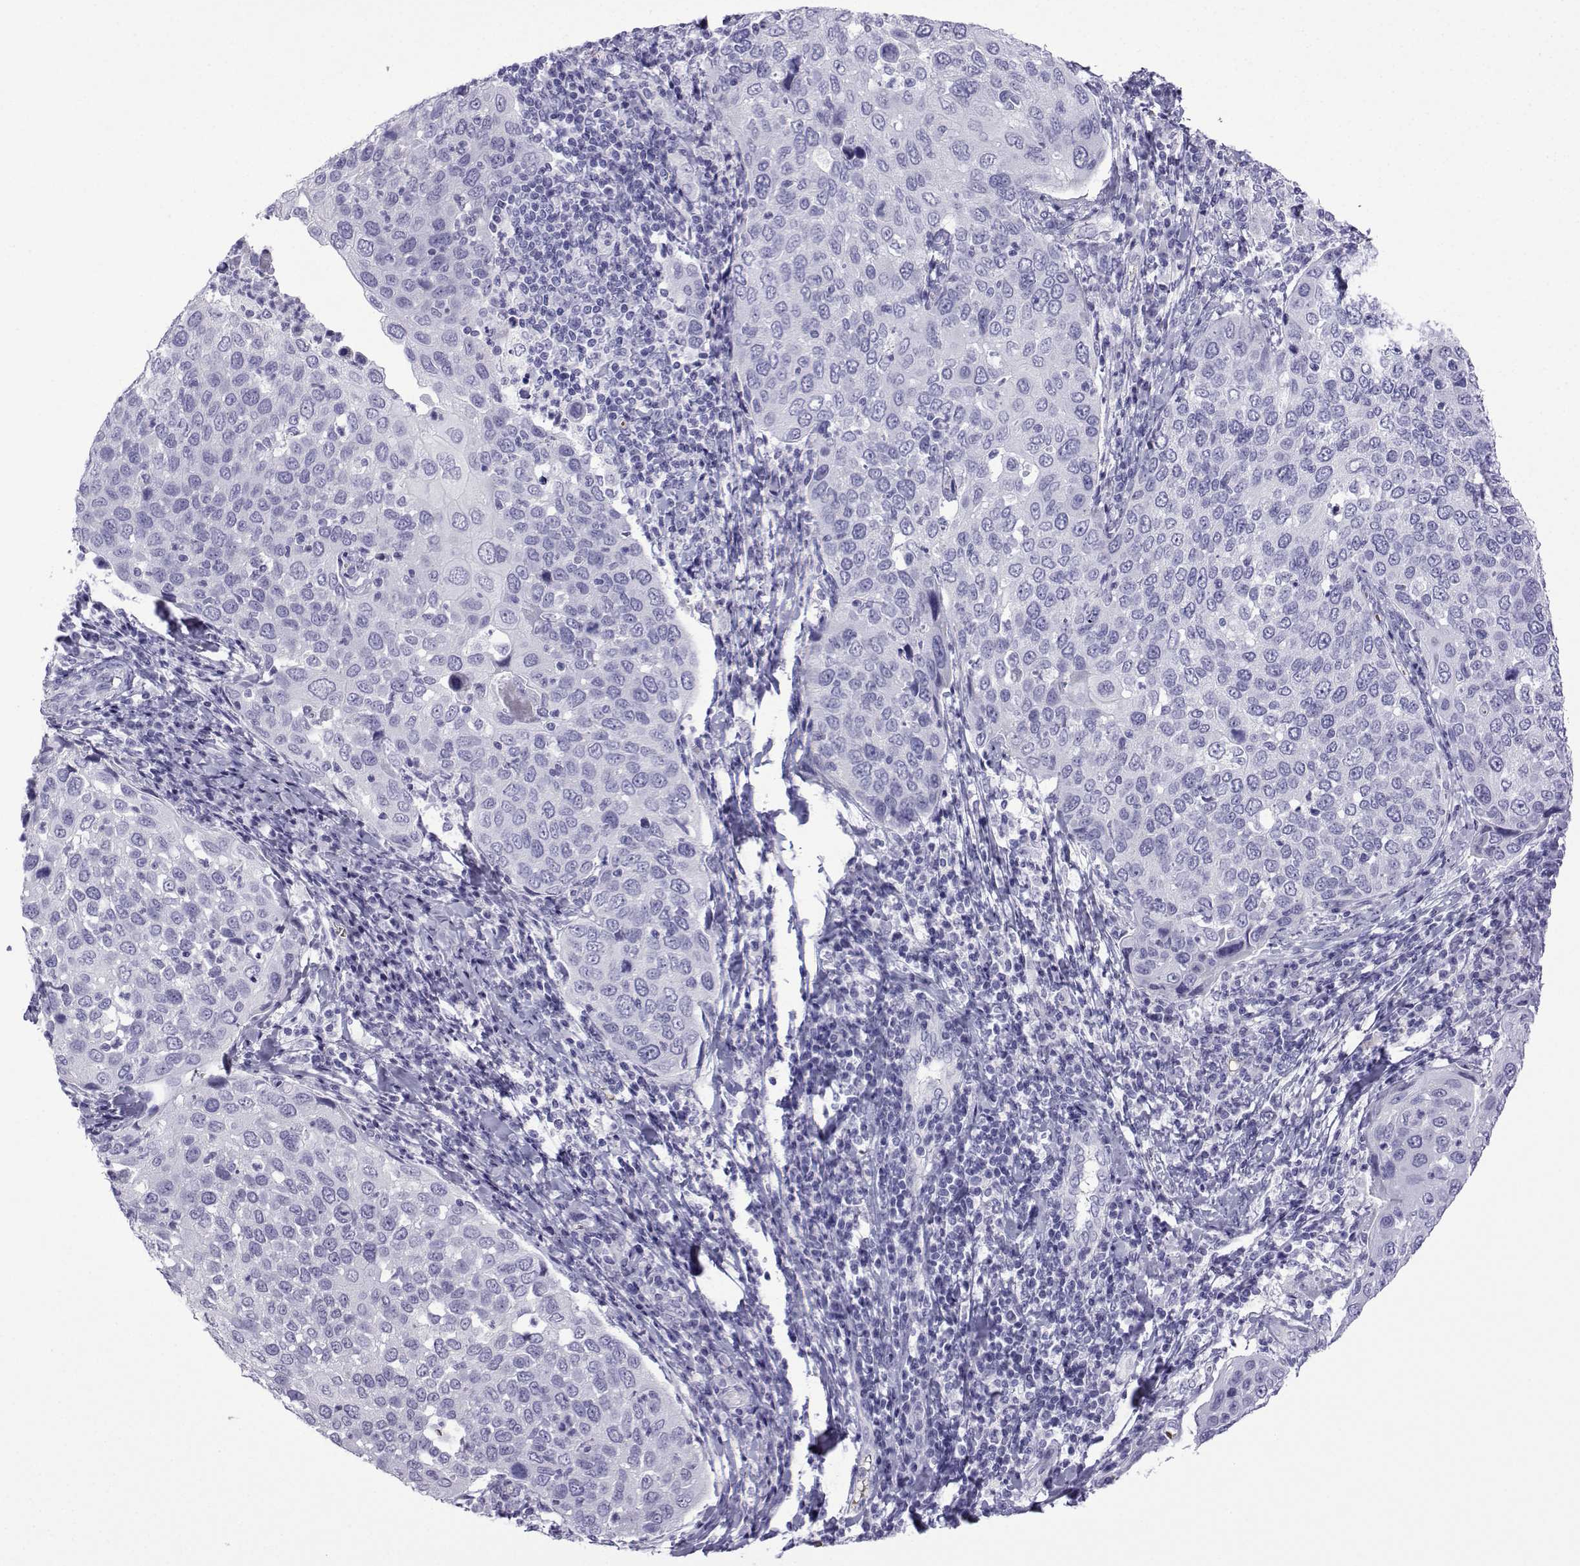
{"staining": {"intensity": "negative", "quantity": "none", "location": "none"}, "tissue": "cervical cancer", "cell_type": "Tumor cells", "image_type": "cancer", "snomed": [{"axis": "morphology", "description": "Squamous cell carcinoma, NOS"}, {"axis": "topography", "description": "Cervix"}], "caption": "This histopathology image is of cervical cancer (squamous cell carcinoma) stained with IHC to label a protein in brown with the nuclei are counter-stained blue. There is no positivity in tumor cells.", "gene": "TRIM46", "patient": {"sex": "female", "age": 54}}